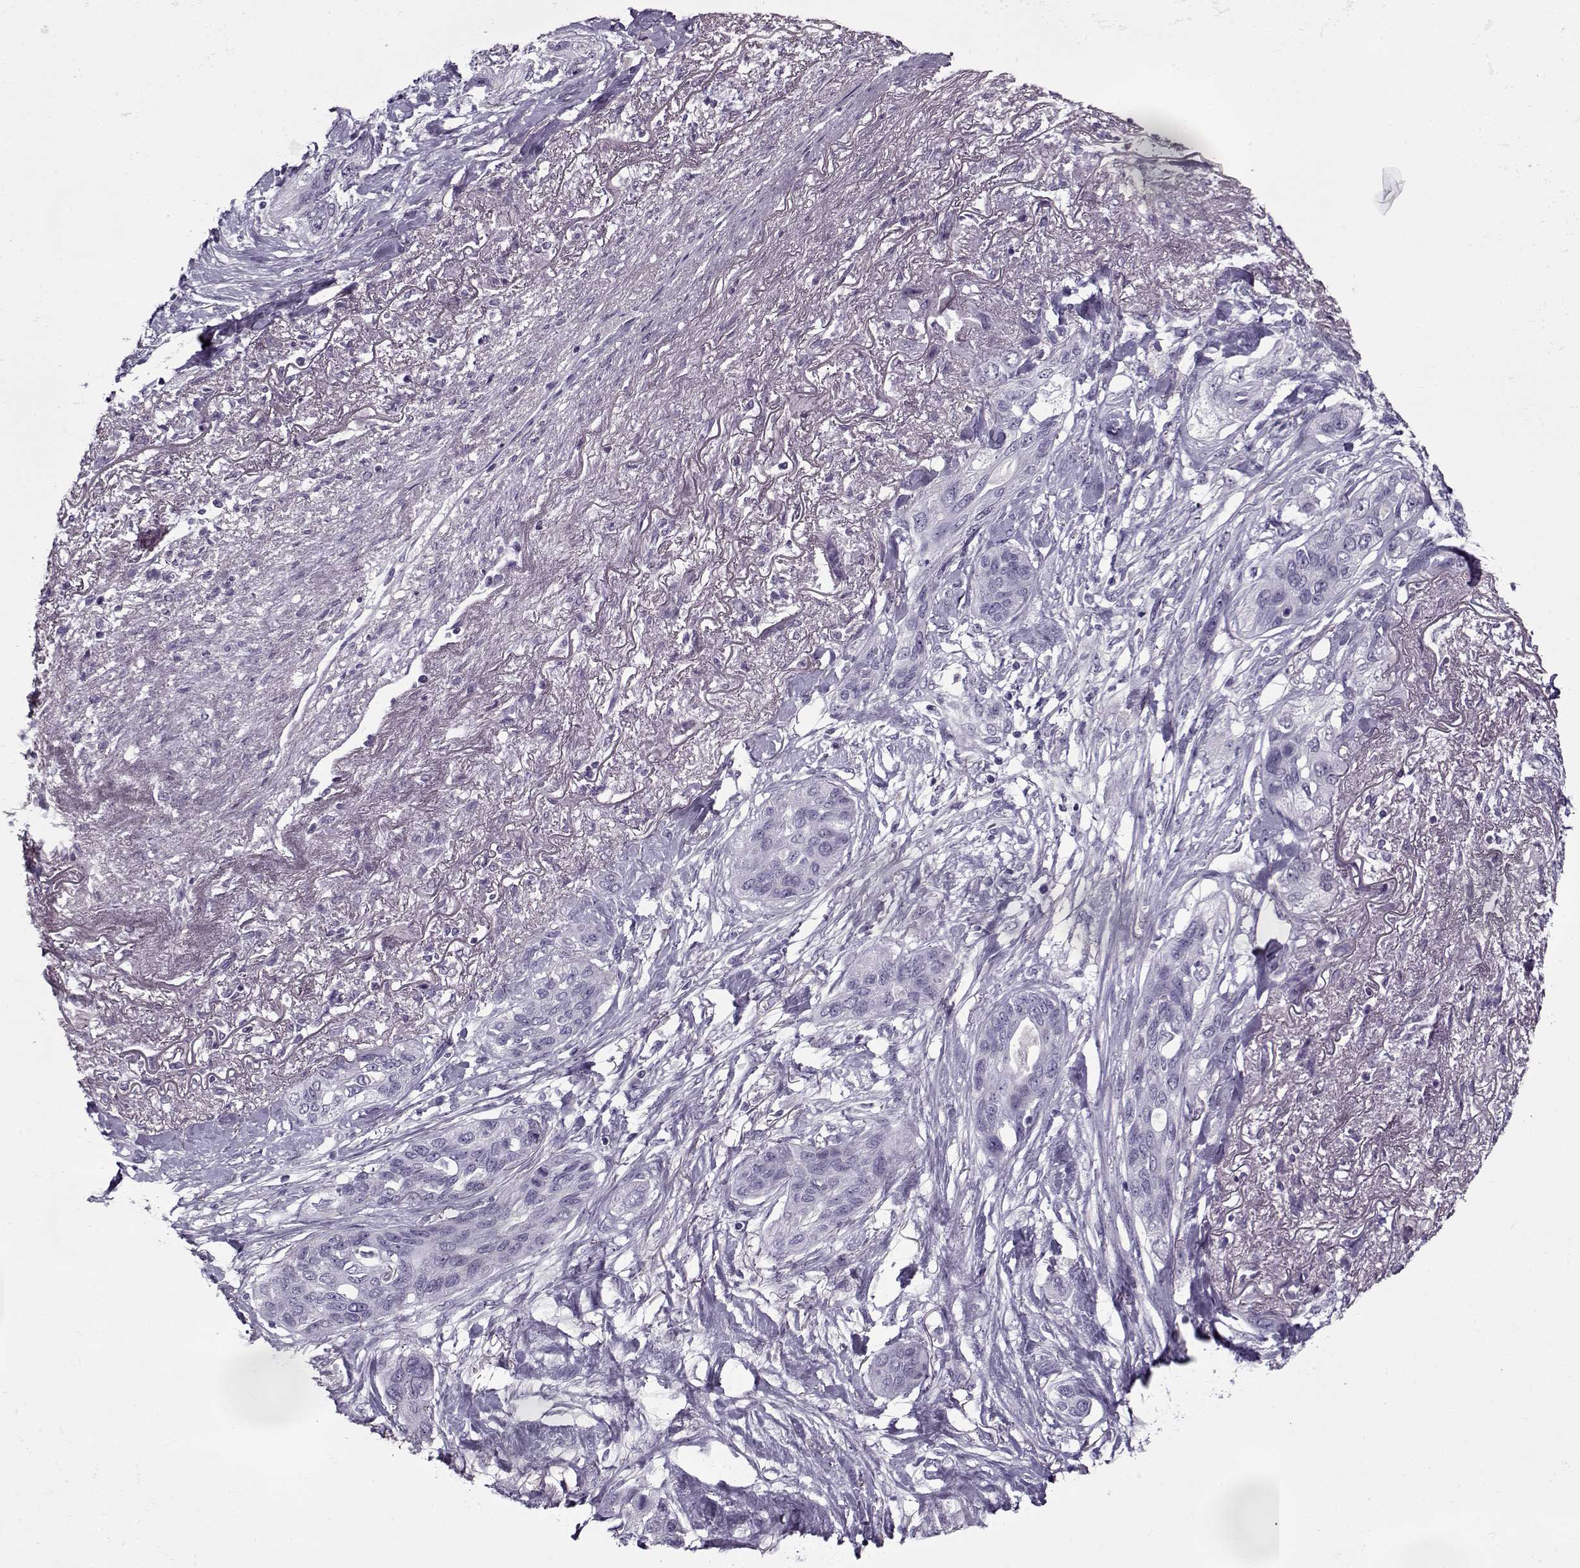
{"staining": {"intensity": "negative", "quantity": "none", "location": "none"}, "tissue": "lung cancer", "cell_type": "Tumor cells", "image_type": "cancer", "snomed": [{"axis": "morphology", "description": "Squamous cell carcinoma, NOS"}, {"axis": "topography", "description": "Lung"}], "caption": "Tumor cells show no significant protein expression in lung squamous cell carcinoma.", "gene": "PP2D1", "patient": {"sex": "female", "age": 70}}